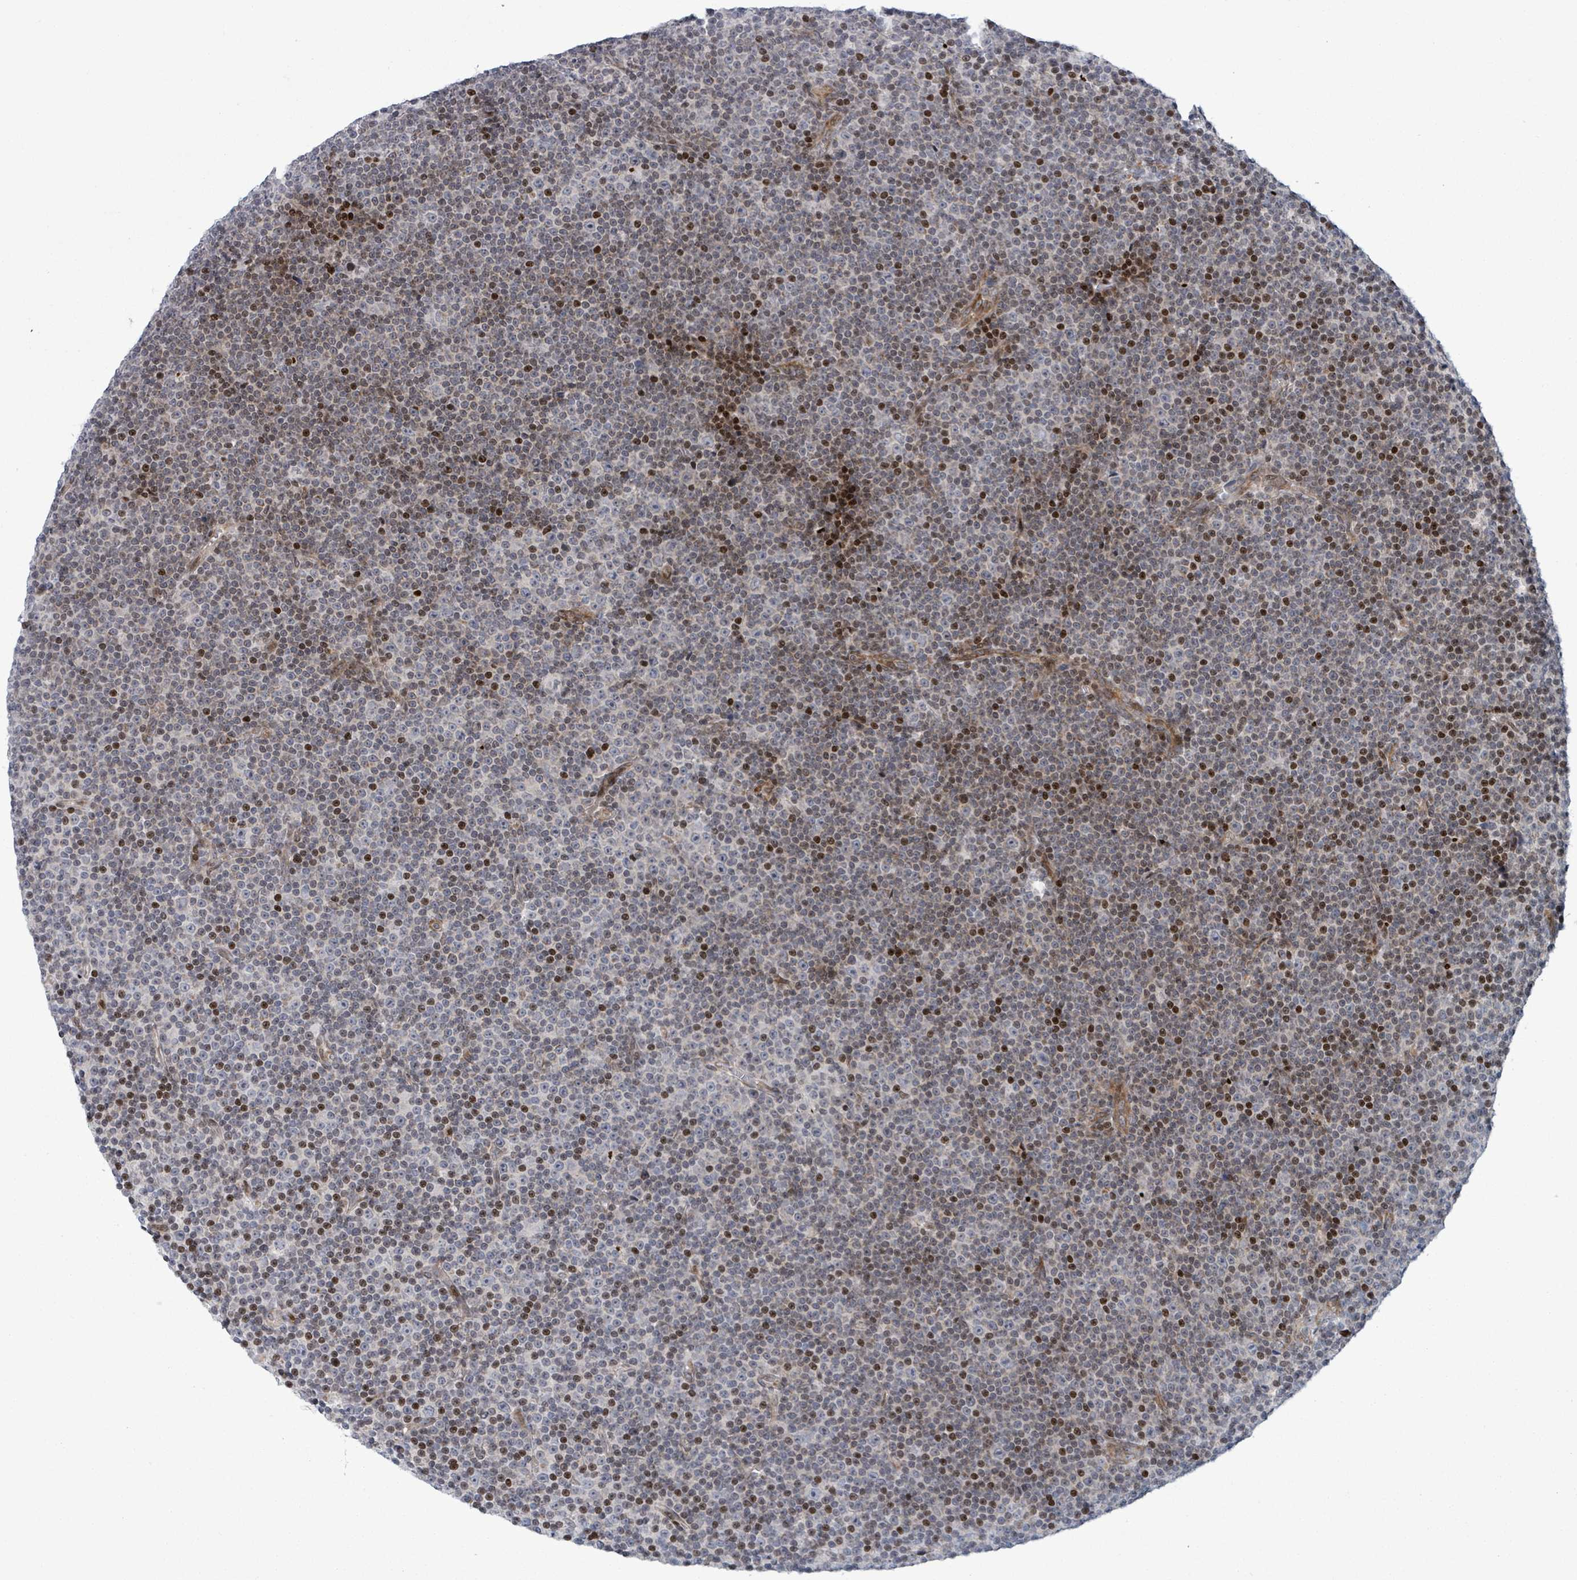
{"staining": {"intensity": "strong", "quantity": "25%-75%", "location": "nuclear"}, "tissue": "lymphoma", "cell_type": "Tumor cells", "image_type": "cancer", "snomed": [{"axis": "morphology", "description": "Malignant lymphoma, non-Hodgkin's type, Low grade"}, {"axis": "topography", "description": "Lymph node"}], "caption": "Protein positivity by immunohistochemistry (IHC) displays strong nuclear staining in approximately 25%-75% of tumor cells in low-grade malignant lymphoma, non-Hodgkin's type.", "gene": "FNDC4", "patient": {"sex": "female", "age": 67}}